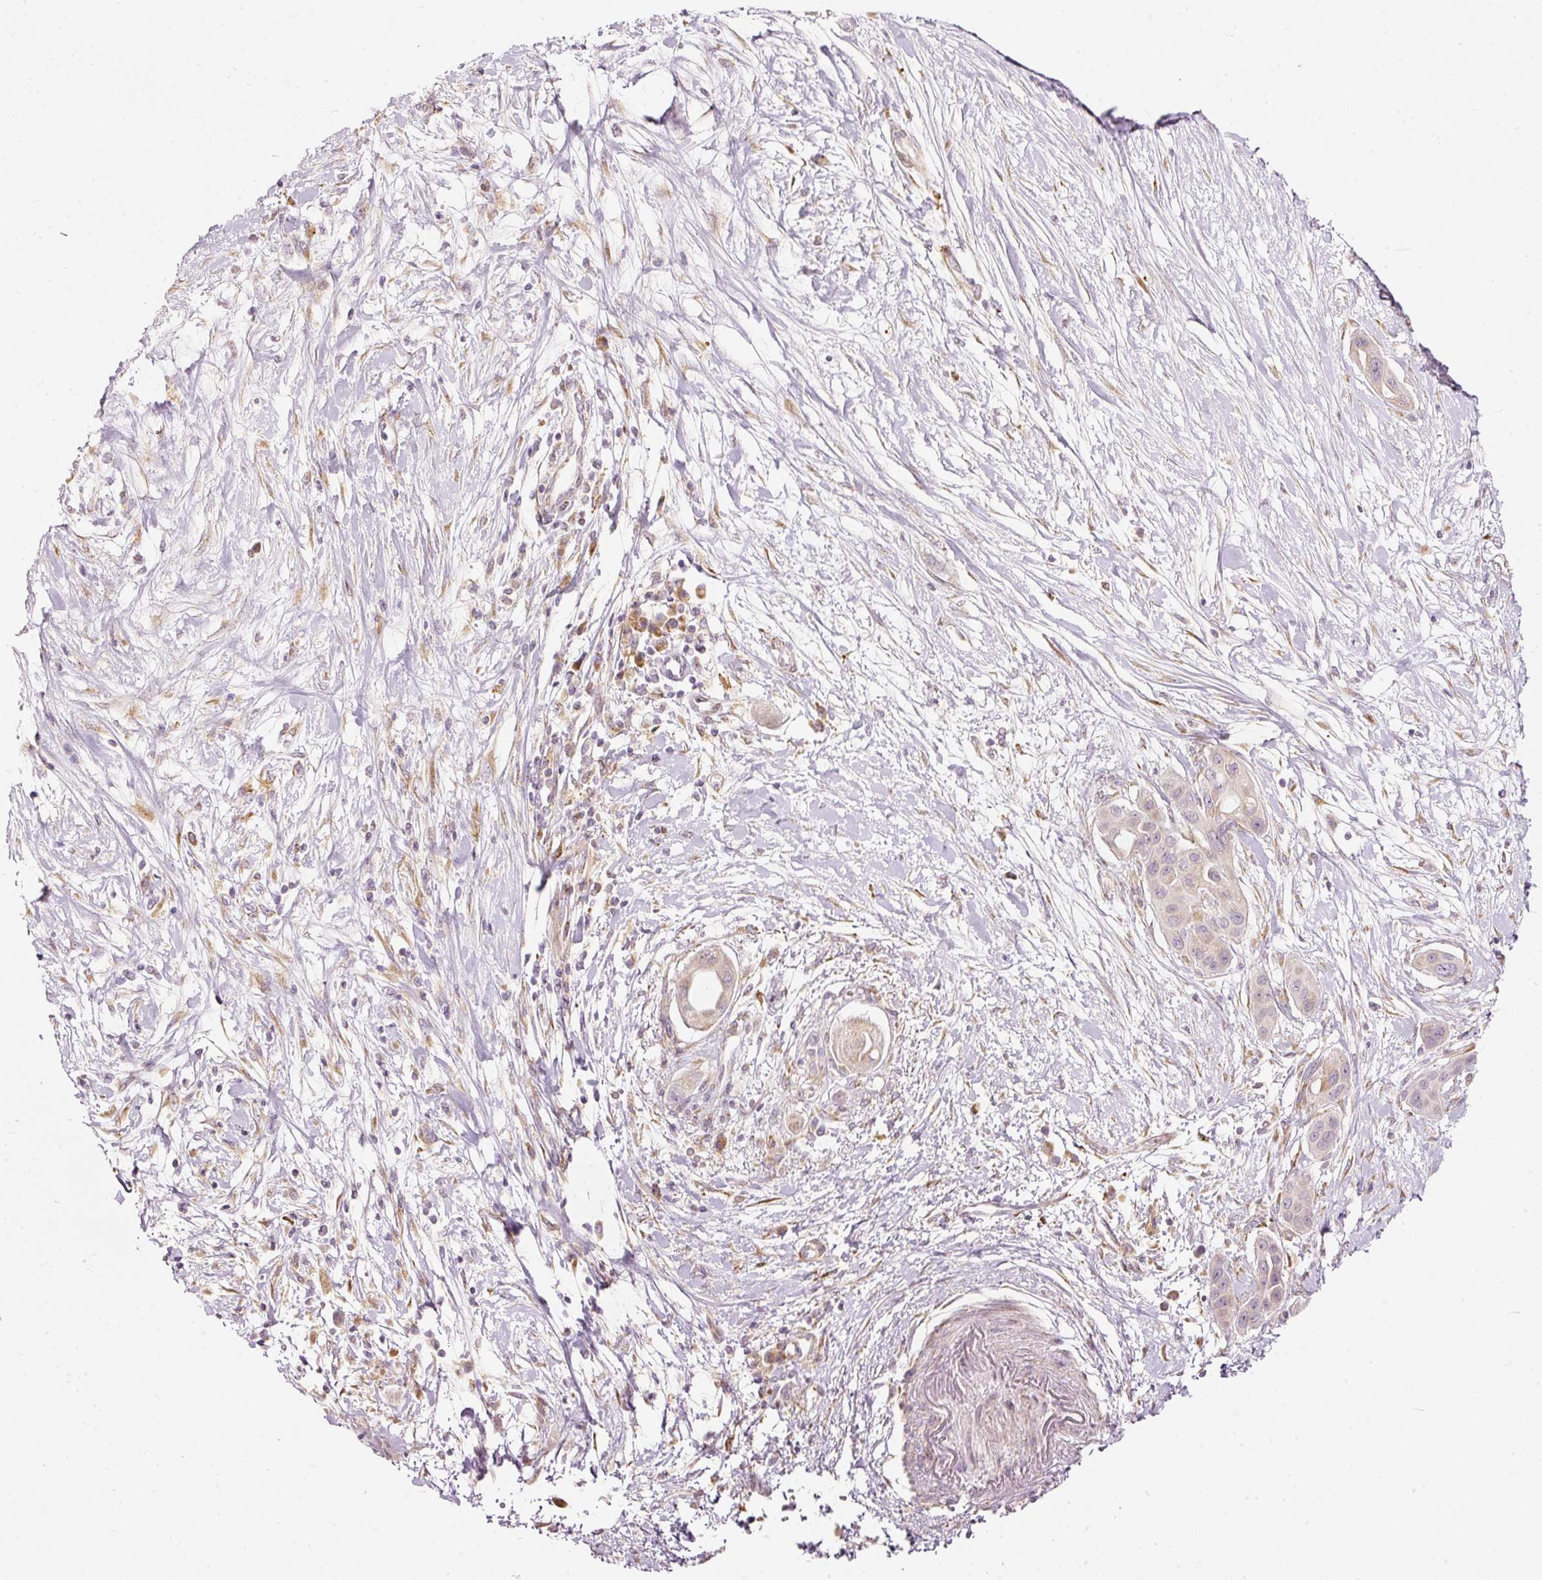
{"staining": {"intensity": "negative", "quantity": "none", "location": "none"}, "tissue": "pancreatic cancer", "cell_type": "Tumor cells", "image_type": "cancer", "snomed": [{"axis": "morphology", "description": "Adenocarcinoma, NOS"}, {"axis": "topography", "description": "Pancreas"}], "caption": "There is no significant staining in tumor cells of adenocarcinoma (pancreatic).", "gene": "SNAPC5", "patient": {"sex": "male", "age": 68}}